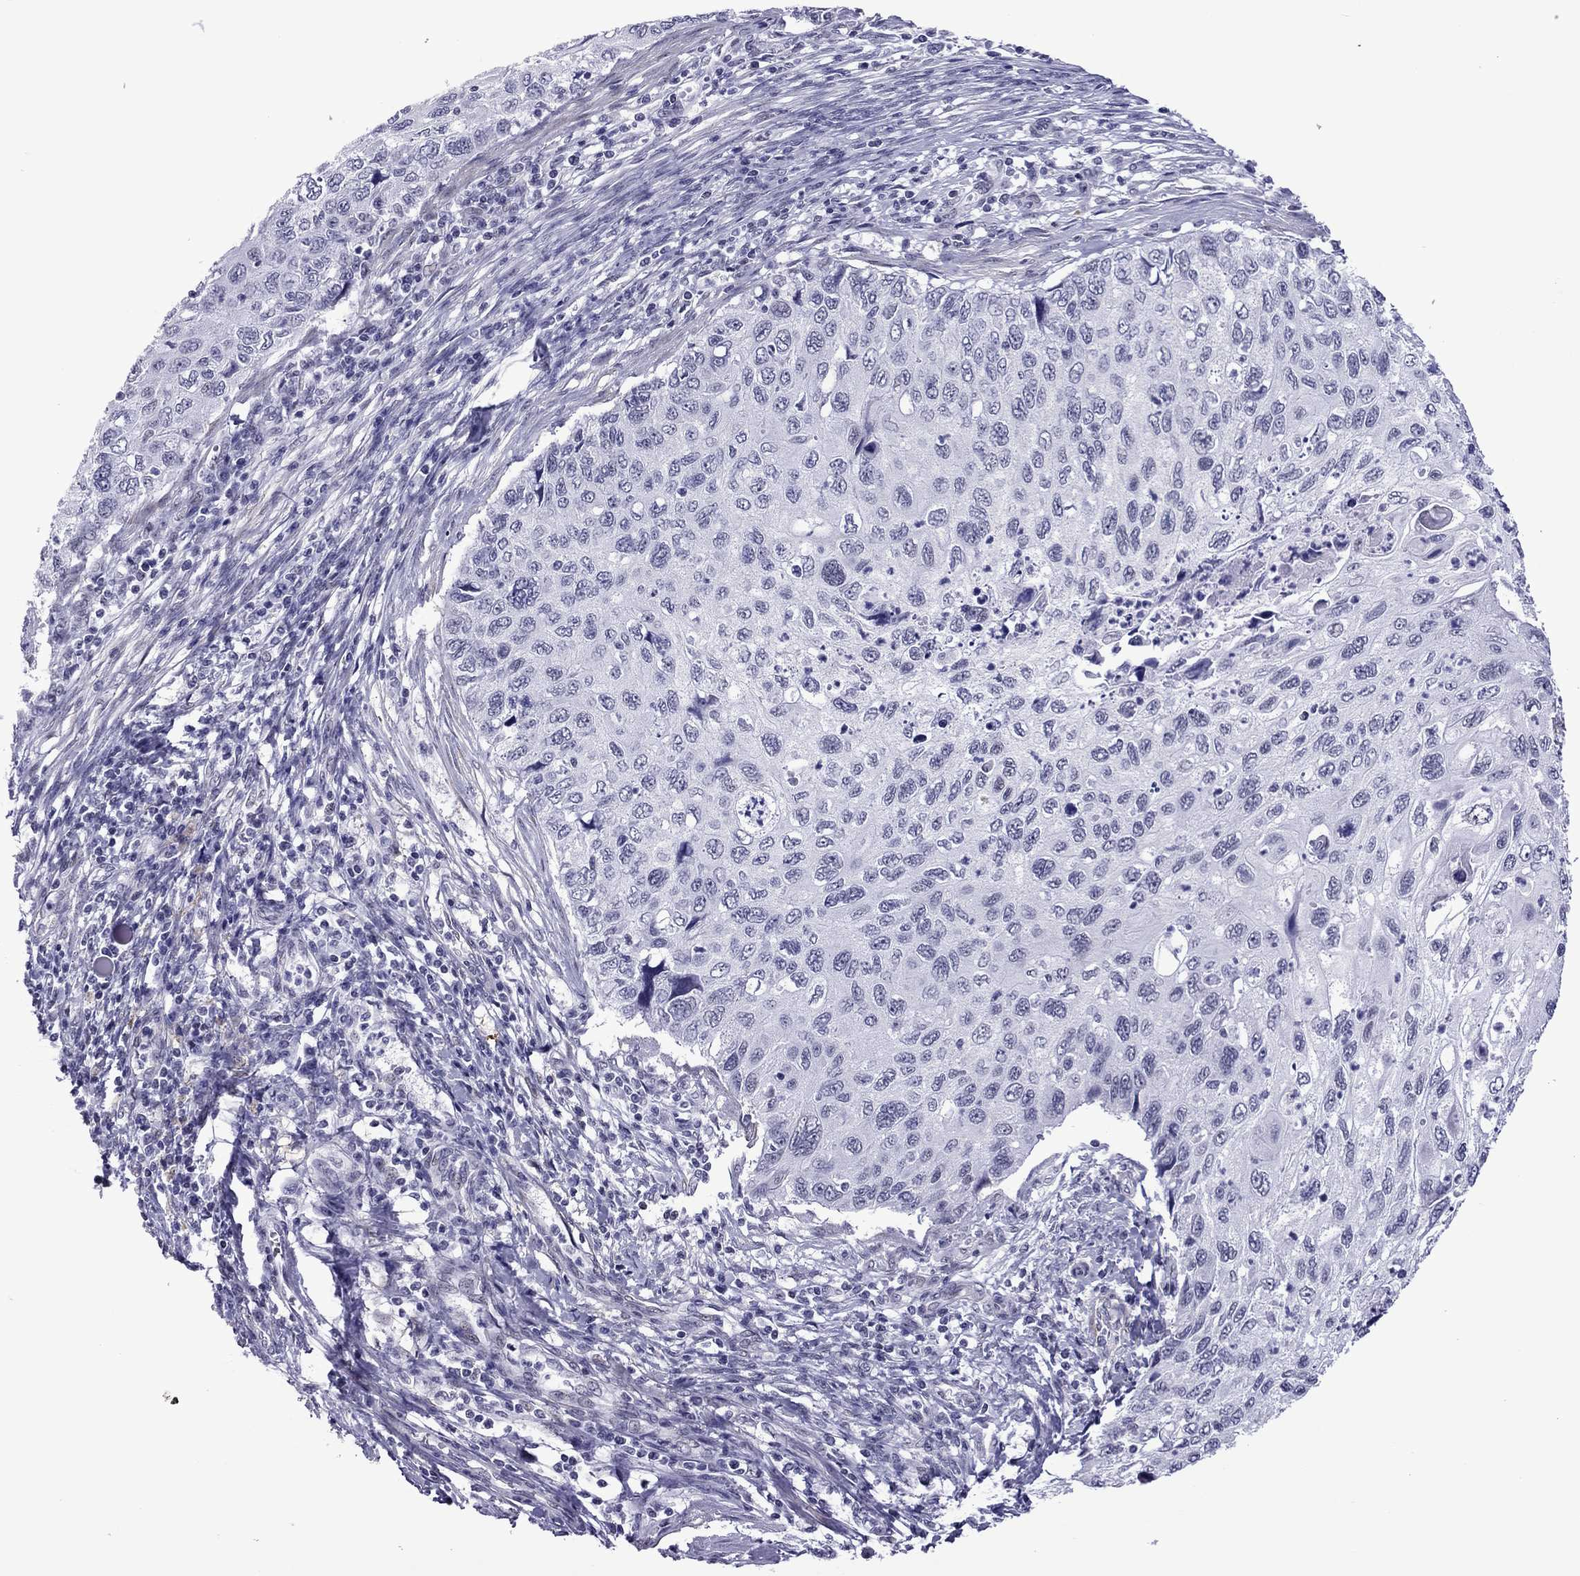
{"staining": {"intensity": "negative", "quantity": "none", "location": "none"}, "tissue": "cervical cancer", "cell_type": "Tumor cells", "image_type": "cancer", "snomed": [{"axis": "morphology", "description": "Squamous cell carcinoma, NOS"}, {"axis": "topography", "description": "Cervix"}], "caption": "The image exhibits no staining of tumor cells in squamous cell carcinoma (cervical).", "gene": "ZNF646", "patient": {"sex": "female", "age": 70}}